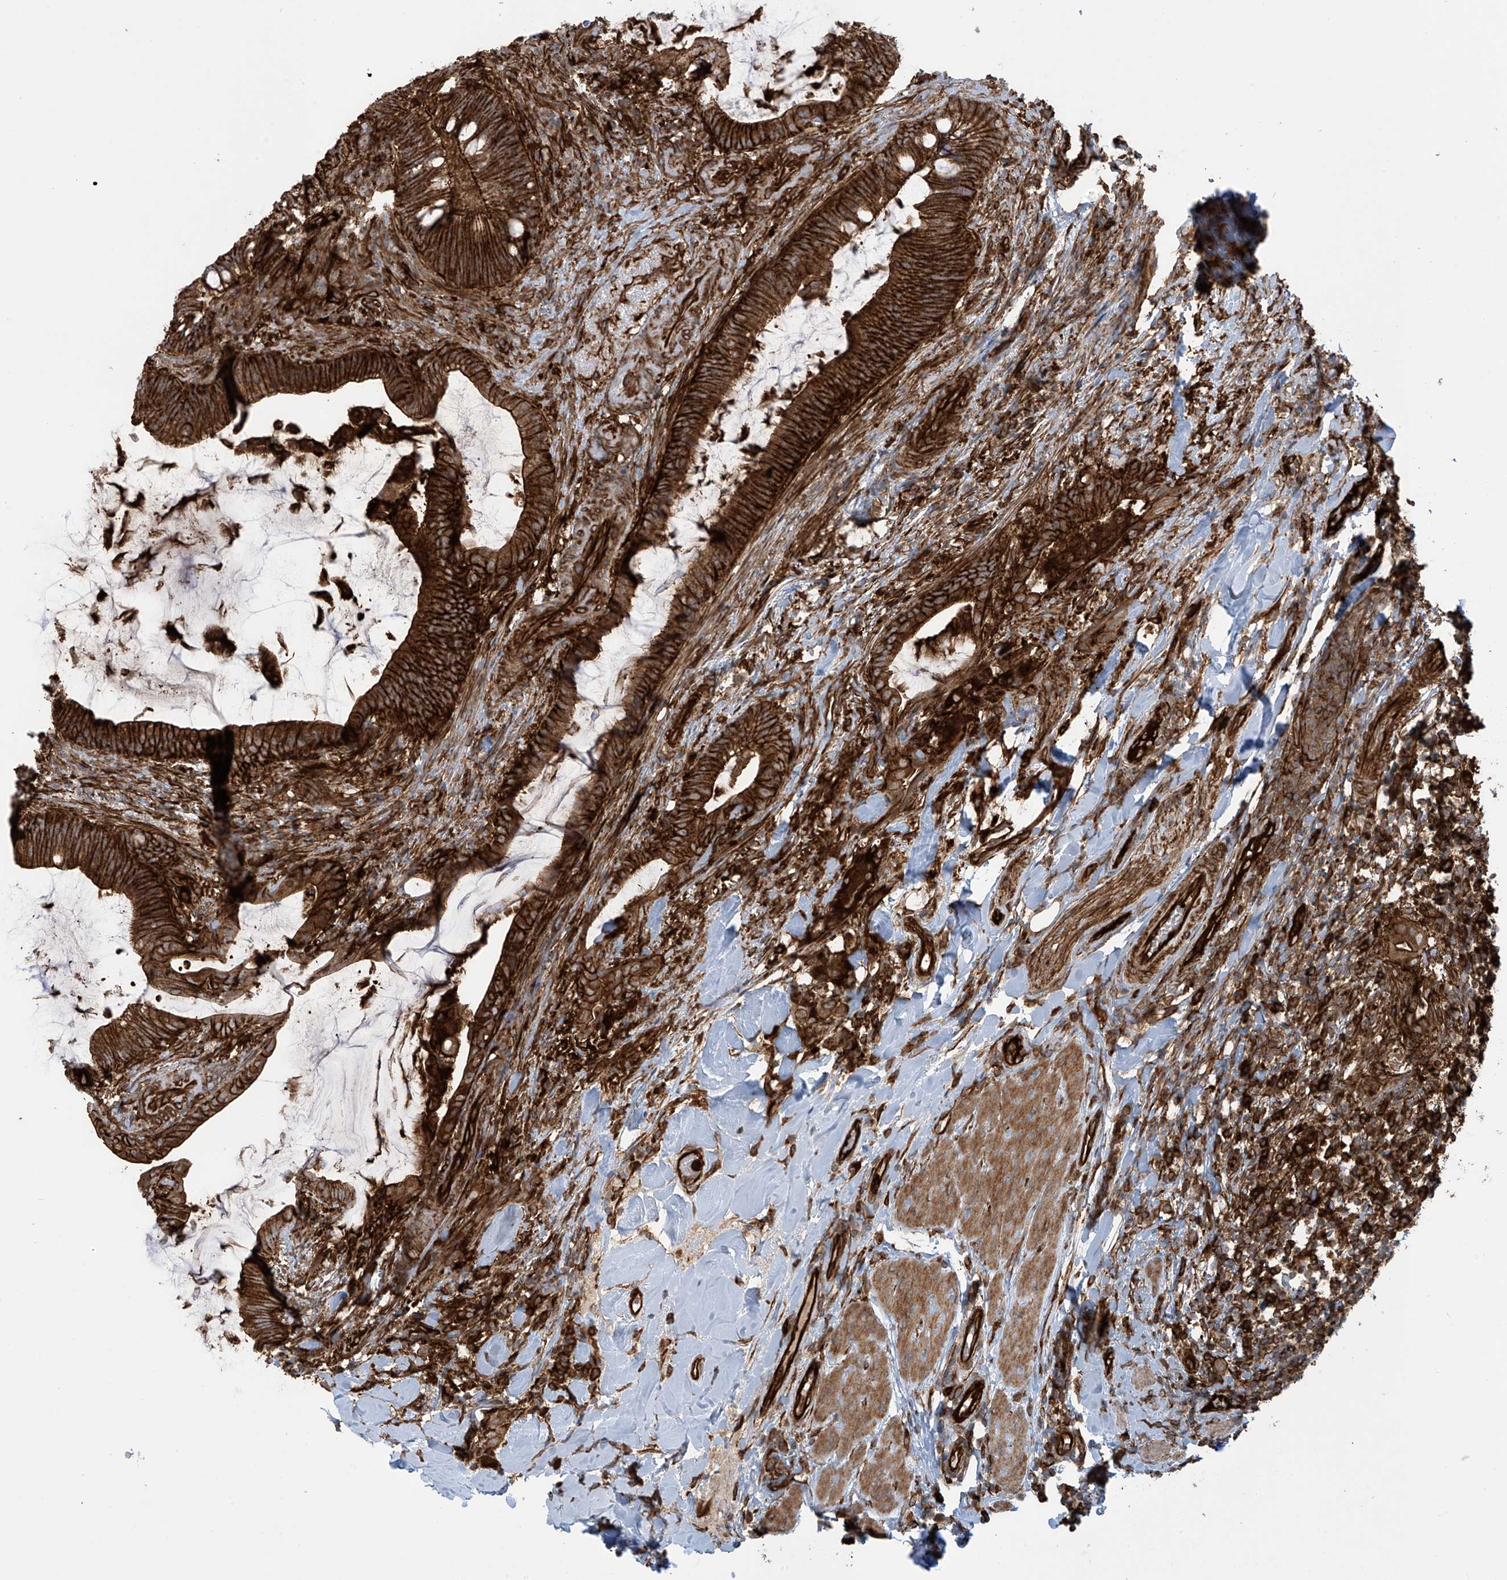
{"staining": {"intensity": "strong", "quantity": ">75%", "location": "cytoplasmic/membranous"}, "tissue": "colorectal cancer", "cell_type": "Tumor cells", "image_type": "cancer", "snomed": [{"axis": "morphology", "description": "Adenocarcinoma, NOS"}, {"axis": "topography", "description": "Colon"}], "caption": "Immunohistochemical staining of colorectal cancer (adenocarcinoma) shows high levels of strong cytoplasmic/membranous expression in about >75% of tumor cells.", "gene": "SLC9A2", "patient": {"sex": "female", "age": 66}}